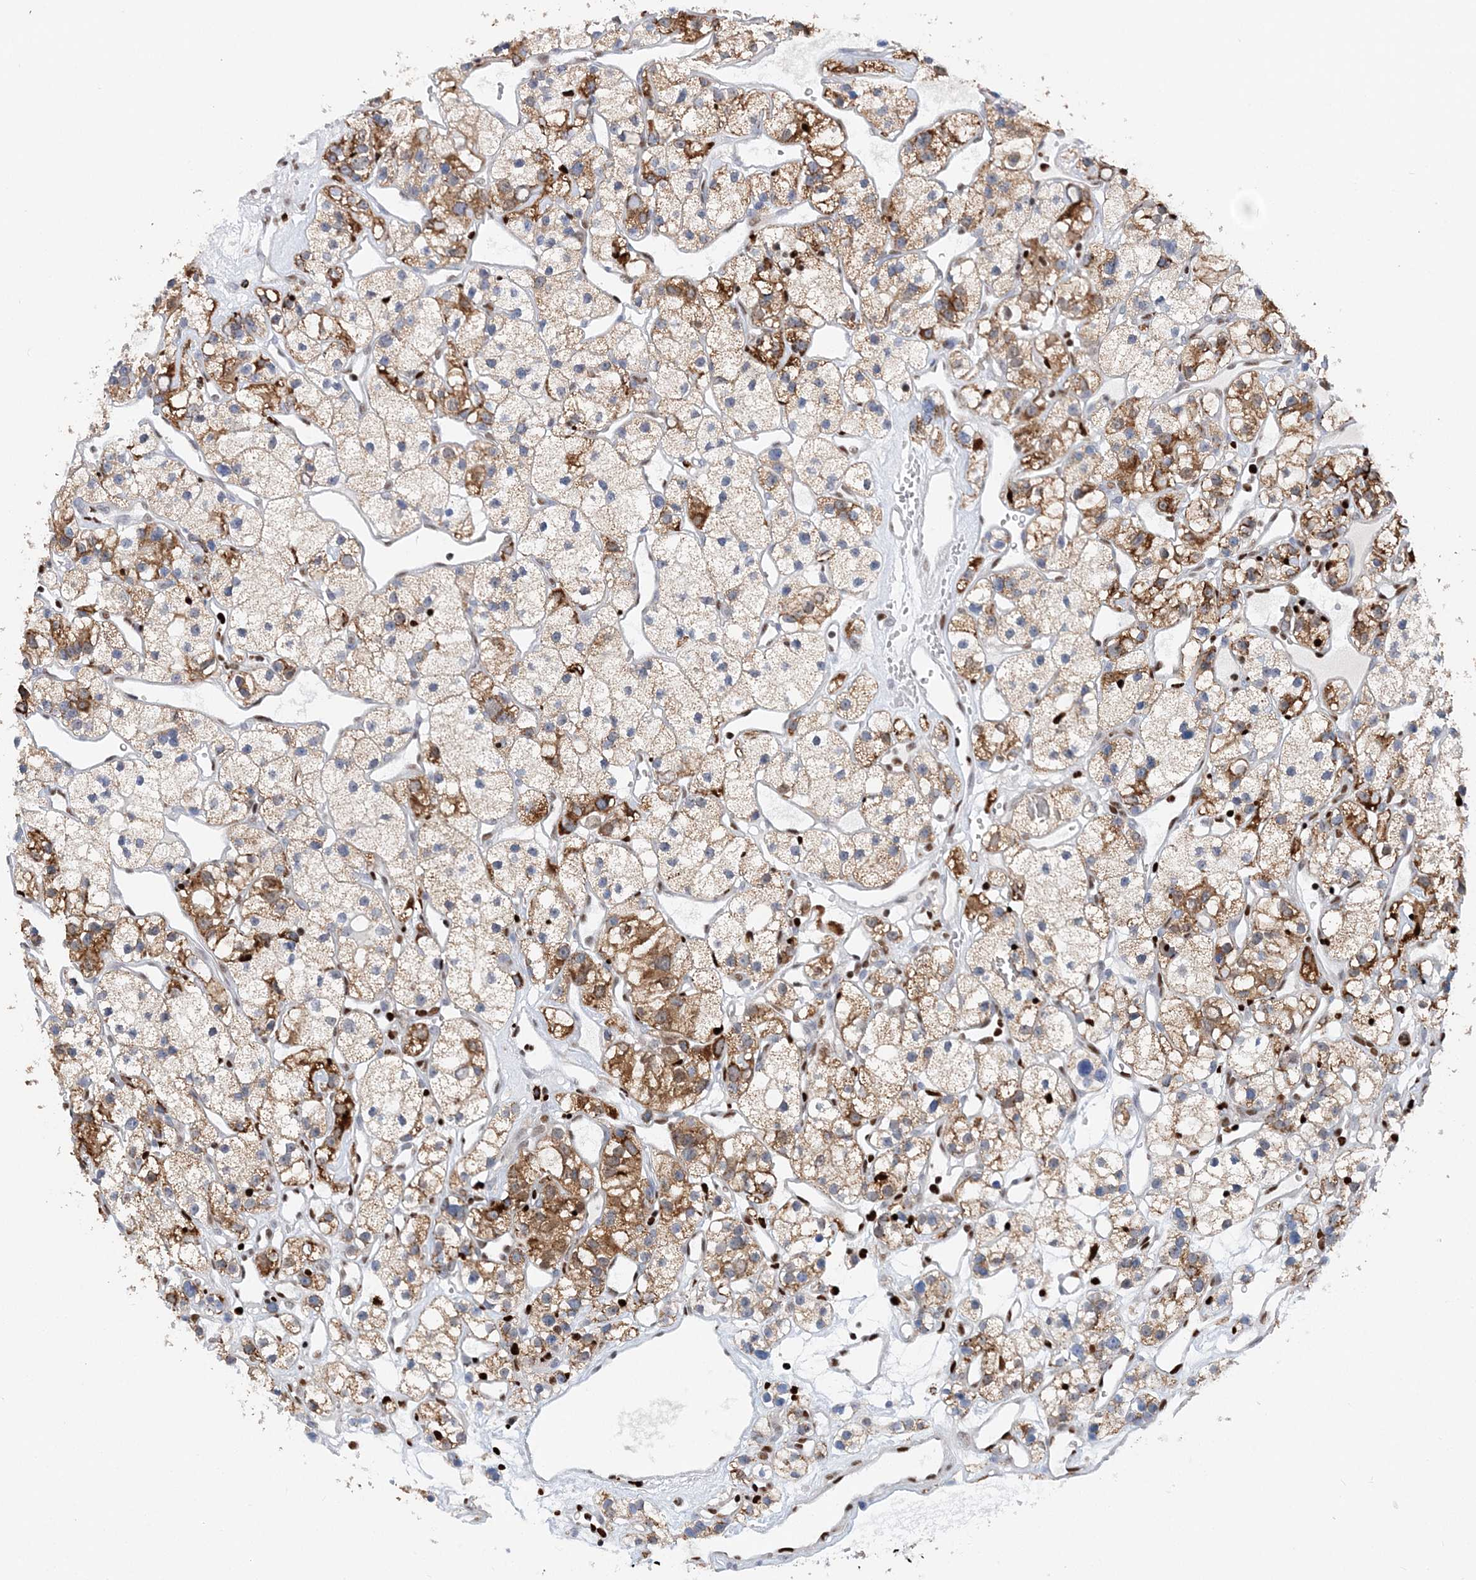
{"staining": {"intensity": "moderate", "quantity": ">75%", "location": "cytoplasmic/membranous"}, "tissue": "renal cancer", "cell_type": "Tumor cells", "image_type": "cancer", "snomed": [{"axis": "morphology", "description": "Adenocarcinoma, NOS"}, {"axis": "topography", "description": "Kidney"}], "caption": "Renal adenocarcinoma stained with a protein marker exhibits moderate staining in tumor cells.", "gene": "NIT2", "patient": {"sex": "female", "age": 57}}